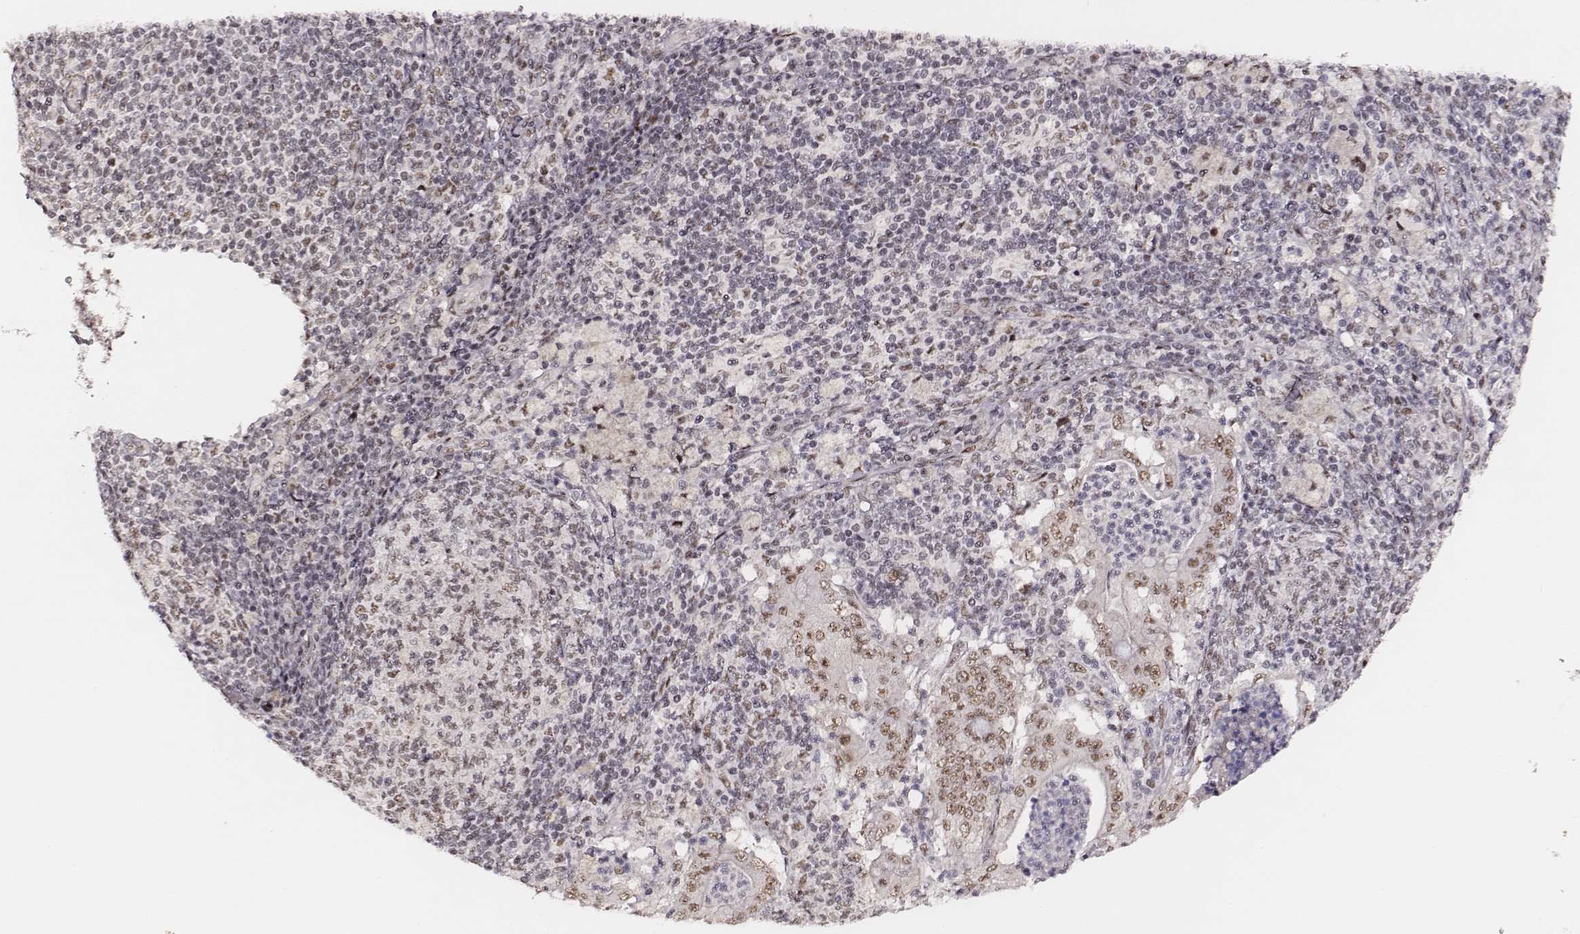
{"staining": {"intensity": "moderate", "quantity": ">75%", "location": "nuclear"}, "tissue": "pancreatic cancer", "cell_type": "Tumor cells", "image_type": "cancer", "snomed": [{"axis": "morphology", "description": "Adenocarcinoma, NOS"}, {"axis": "topography", "description": "Pancreas"}], "caption": "High-magnification brightfield microscopy of pancreatic adenocarcinoma stained with DAB (brown) and counterstained with hematoxylin (blue). tumor cells exhibit moderate nuclear expression is present in approximately>75% of cells. Using DAB (brown) and hematoxylin (blue) stains, captured at high magnification using brightfield microscopy.", "gene": "PPARA", "patient": {"sex": "male", "age": 71}}